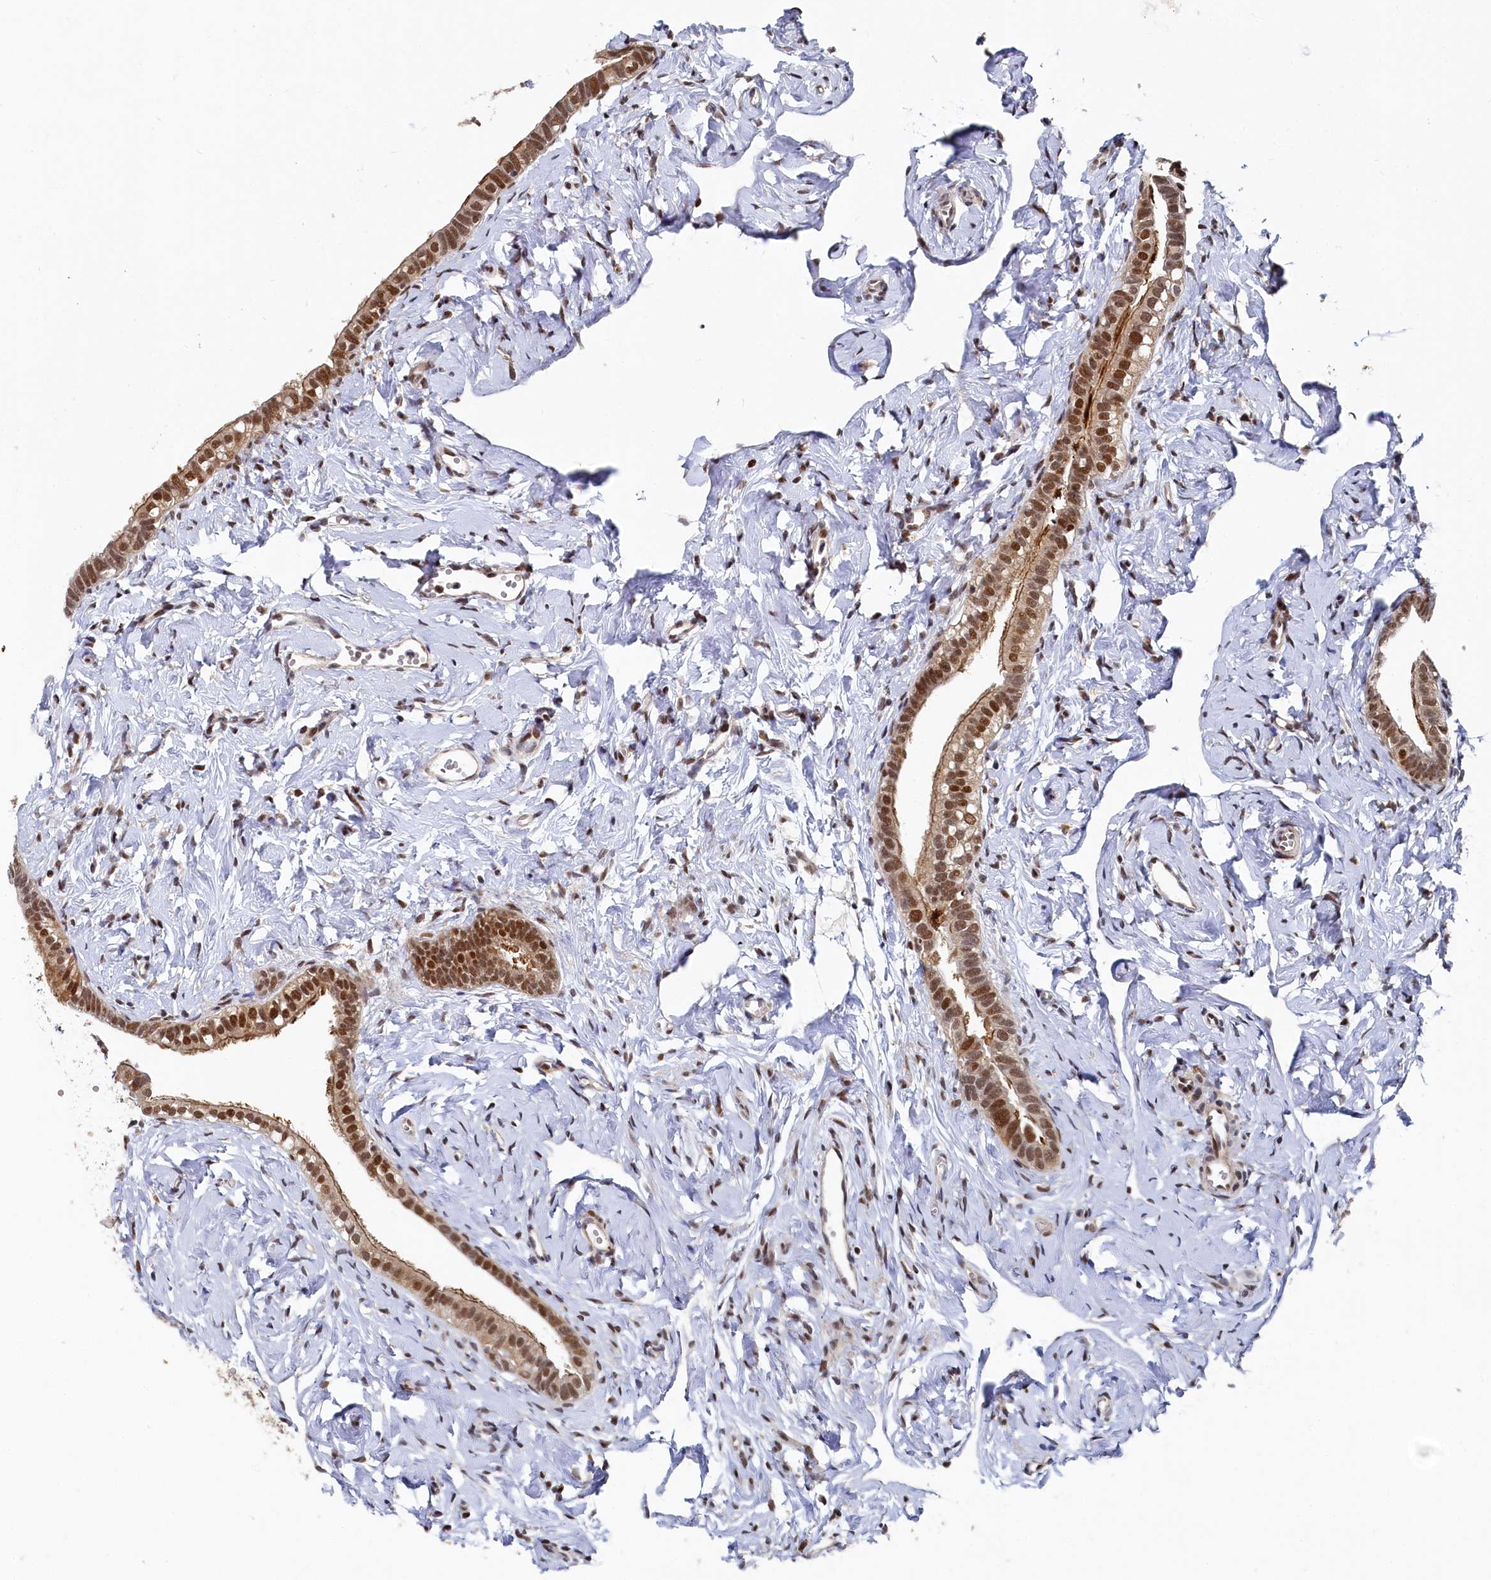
{"staining": {"intensity": "strong", "quantity": ">75%", "location": "cytoplasmic/membranous,nuclear"}, "tissue": "fallopian tube", "cell_type": "Glandular cells", "image_type": "normal", "snomed": [{"axis": "morphology", "description": "Normal tissue, NOS"}, {"axis": "topography", "description": "Fallopian tube"}], "caption": "A brown stain highlights strong cytoplasmic/membranous,nuclear expression of a protein in glandular cells of benign human fallopian tube. The protein is shown in brown color, while the nuclei are stained blue.", "gene": "BUB3", "patient": {"sex": "female", "age": 66}}